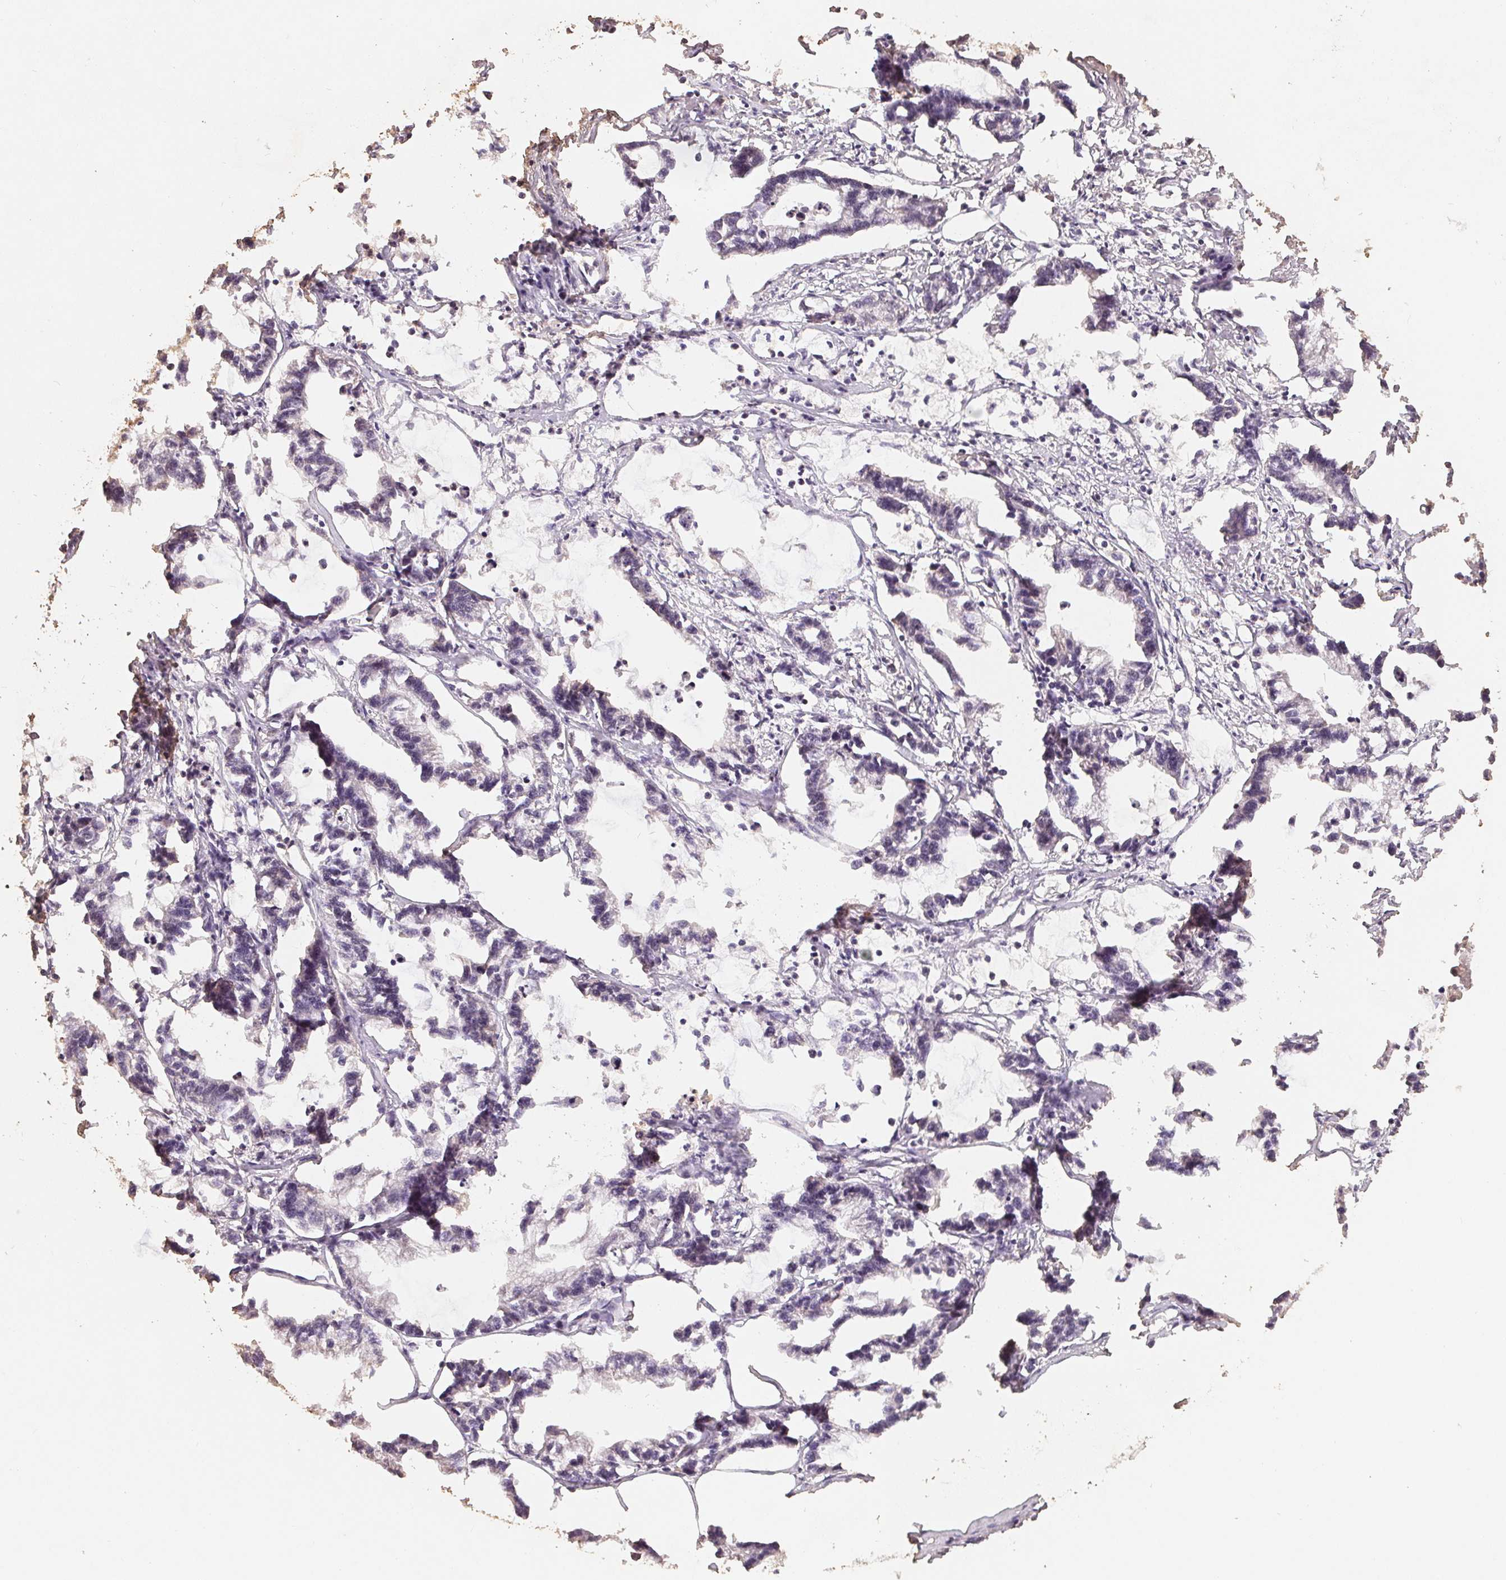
{"staining": {"intensity": "negative", "quantity": "none", "location": "none"}, "tissue": "stomach cancer", "cell_type": "Tumor cells", "image_type": "cancer", "snomed": [{"axis": "morphology", "description": "Adenocarcinoma, NOS"}, {"axis": "topography", "description": "Stomach"}], "caption": "DAB (3,3'-diaminobenzidine) immunohistochemical staining of human stomach cancer displays no significant expression in tumor cells. The staining is performed using DAB brown chromogen with nuclei counter-stained in using hematoxylin.", "gene": "HMGN3", "patient": {"sex": "male", "age": 83}}